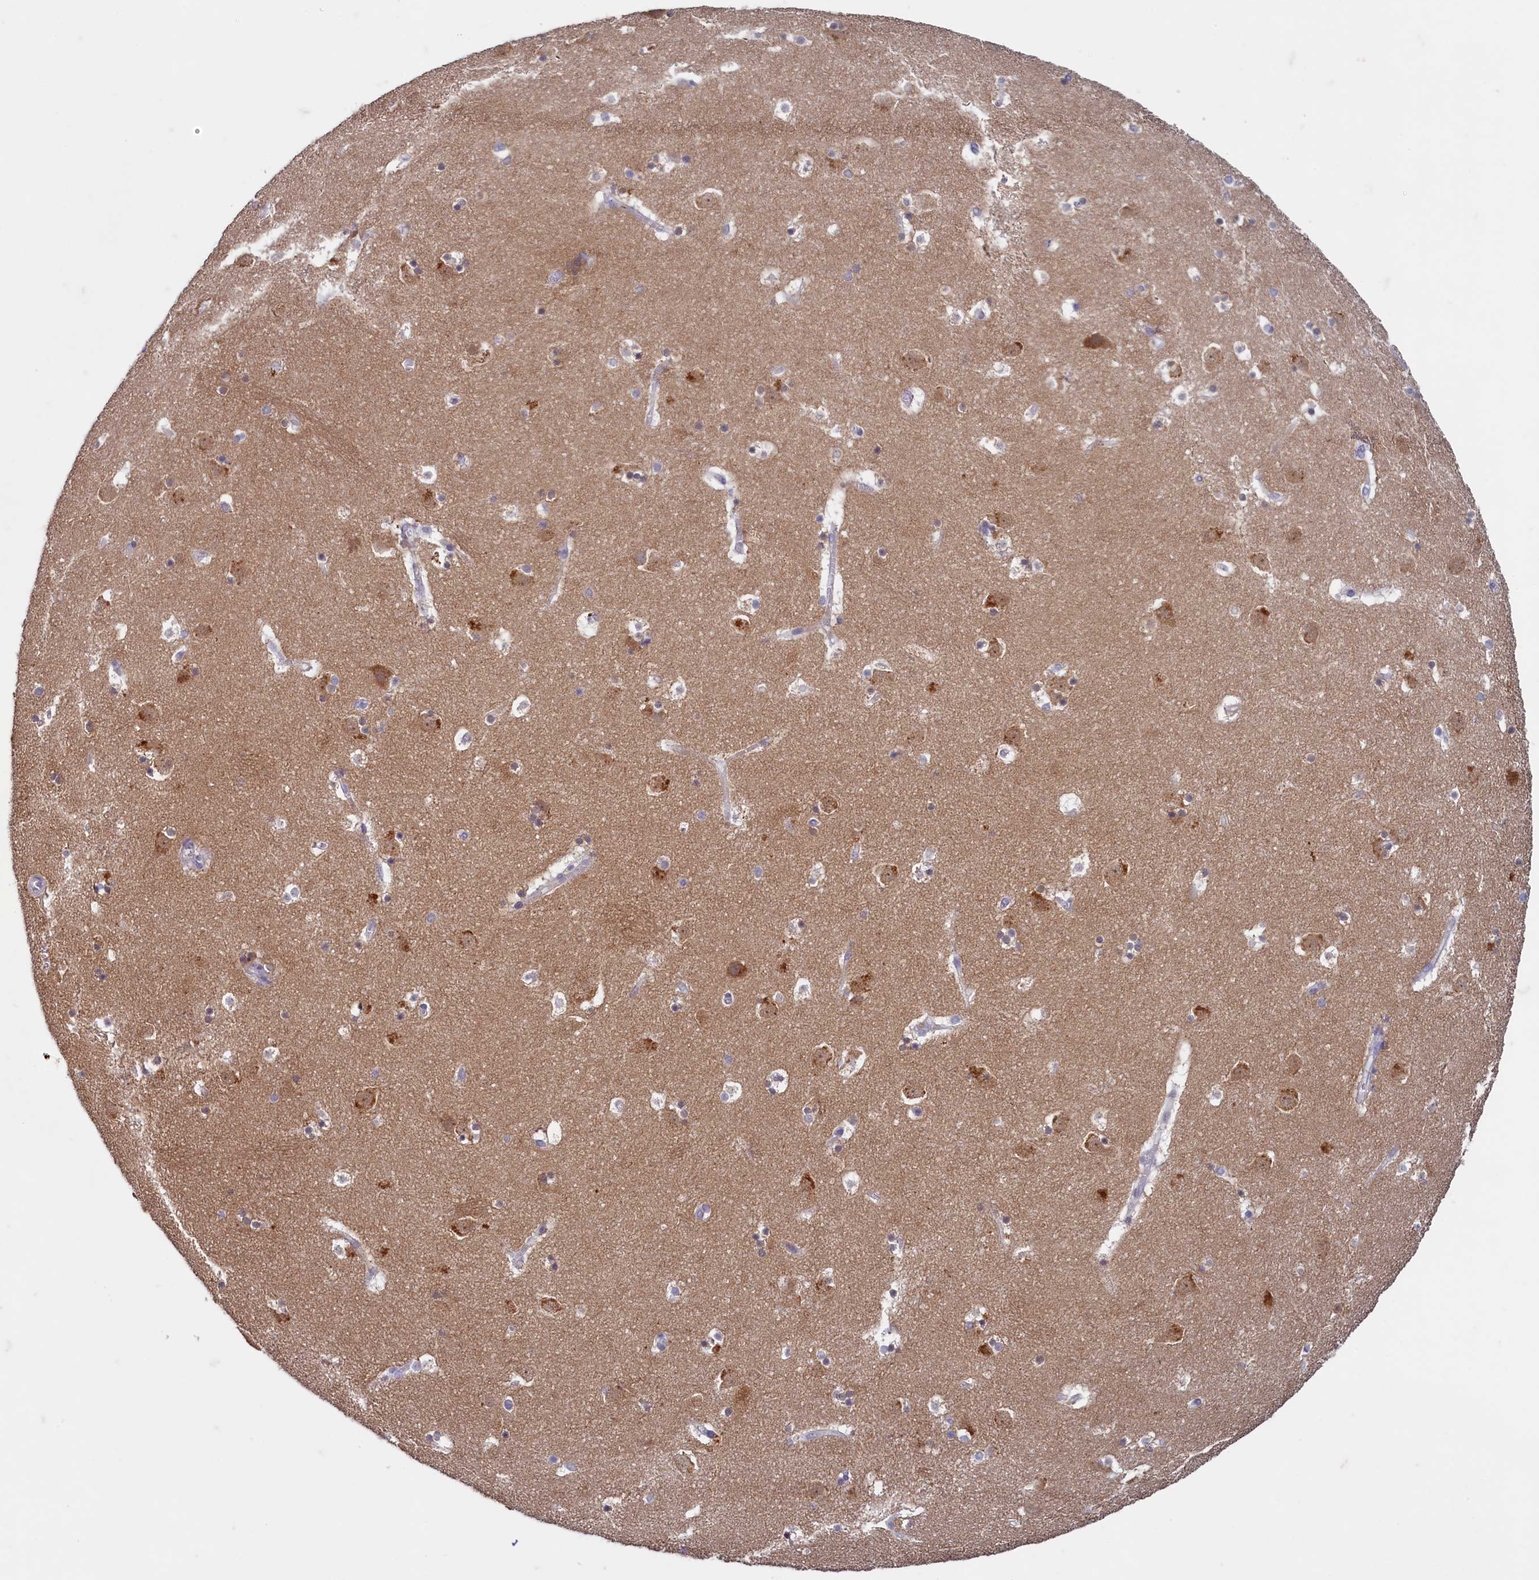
{"staining": {"intensity": "weak", "quantity": "<25%", "location": "cytoplasmic/membranous"}, "tissue": "caudate", "cell_type": "Glial cells", "image_type": "normal", "snomed": [{"axis": "morphology", "description": "Normal tissue, NOS"}, {"axis": "topography", "description": "Lateral ventricle wall"}], "caption": "This is an immunohistochemistry (IHC) photomicrograph of unremarkable caudate. There is no expression in glial cells.", "gene": "MAP1LC3A", "patient": {"sex": "male", "age": 45}}